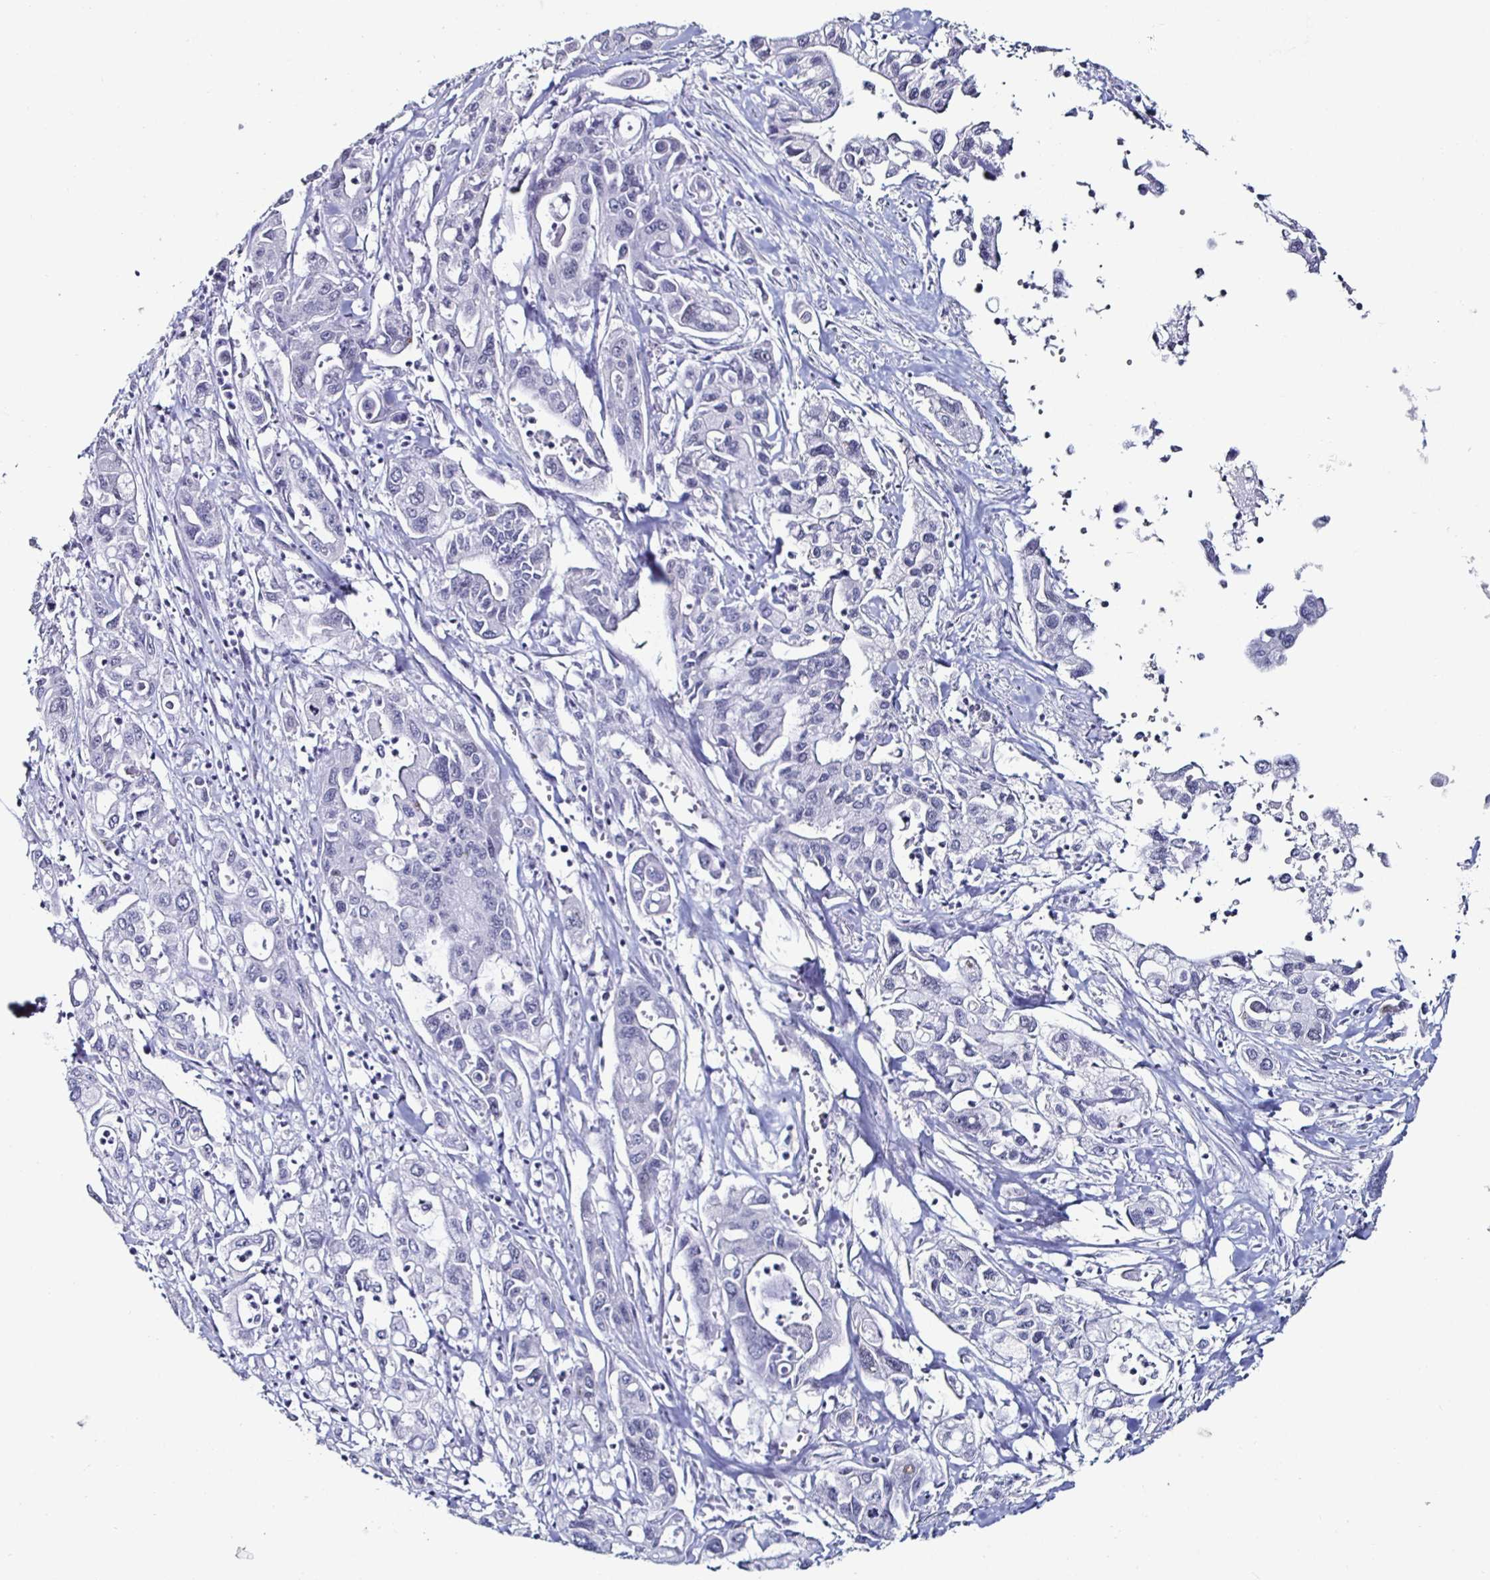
{"staining": {"intensity": "negative", "quantity": "none", "location": "none"}, "tissue": "pancreatic cancer", "cell_type": "Tumor cells", "image_type": "cancer", "snomed": [{"axis": "morphology", "description": "Adenocarcinoma, NOS"}, {"axis": "topography", "description": "Pancreas"}], "caption": "High power microscopy micrograph of an immunohistochemistry (IHC) micrograph of pancreatic adenocarcinoma, revealing no significant staining in tumor cells.", "gene": "DDX39B", "patient": {"sex": "male", "age": 62}}